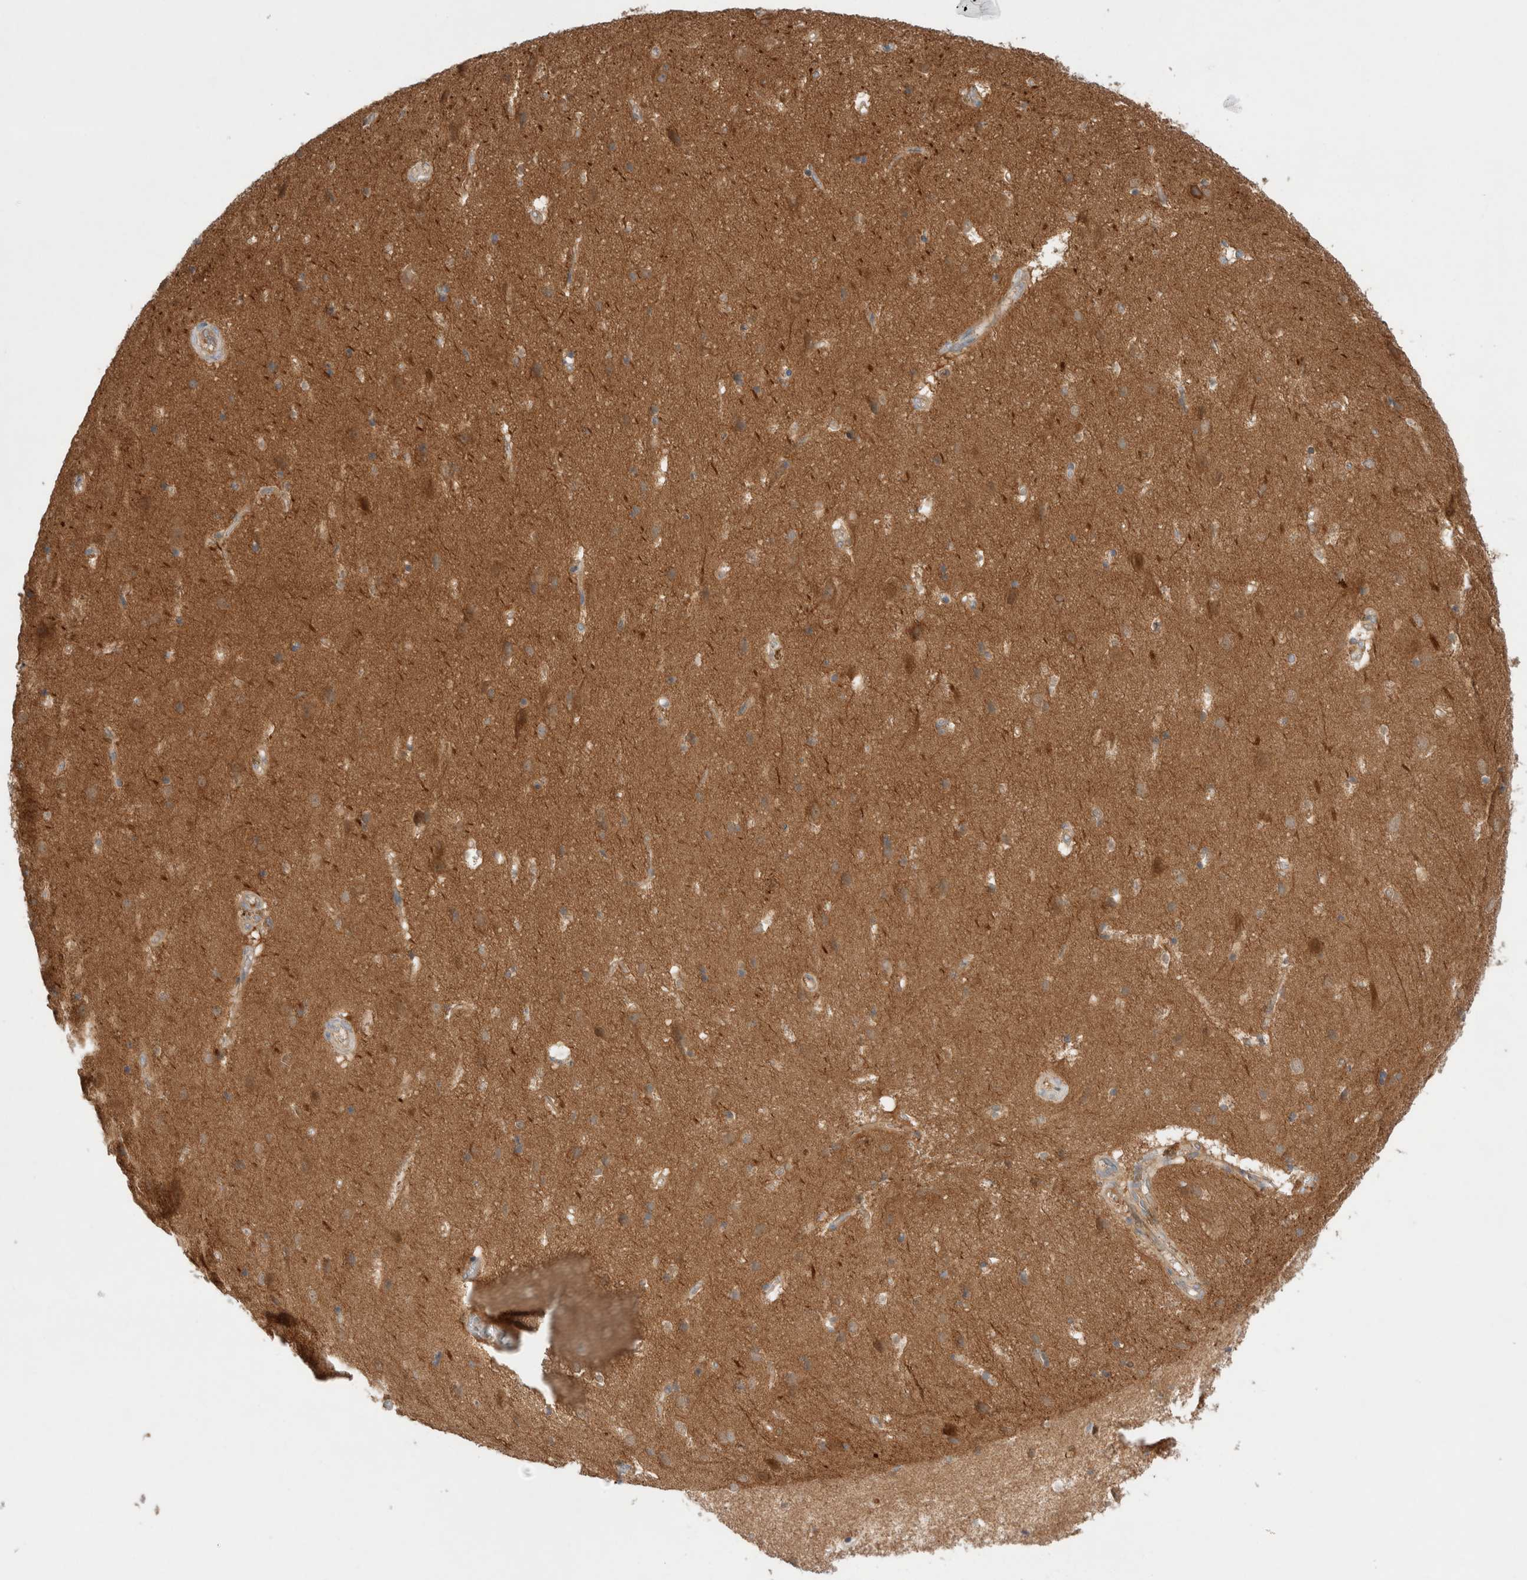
{"staining": {"intensity": "moderate", "quantity": ">75%", "location": "cytoplasmic/membranous"}, "tissue": "cerebral cortex", "cell_type": "Endothelial cells", "image_type": "normal", "snomed": [{"axis": "morphology", "description": "Normal tissue, NOS"}, {"axis": "topography", "description": "Cerebral cortex"}], "caption": "Cerebral cortex was stained to show a protein in brown. There is medium levels of moderate cytoplasmic/membranous positivity in about >75% of endothelial cells.", "gene": "KLHL14", "patient": {"sex": "male", "age": 54}}